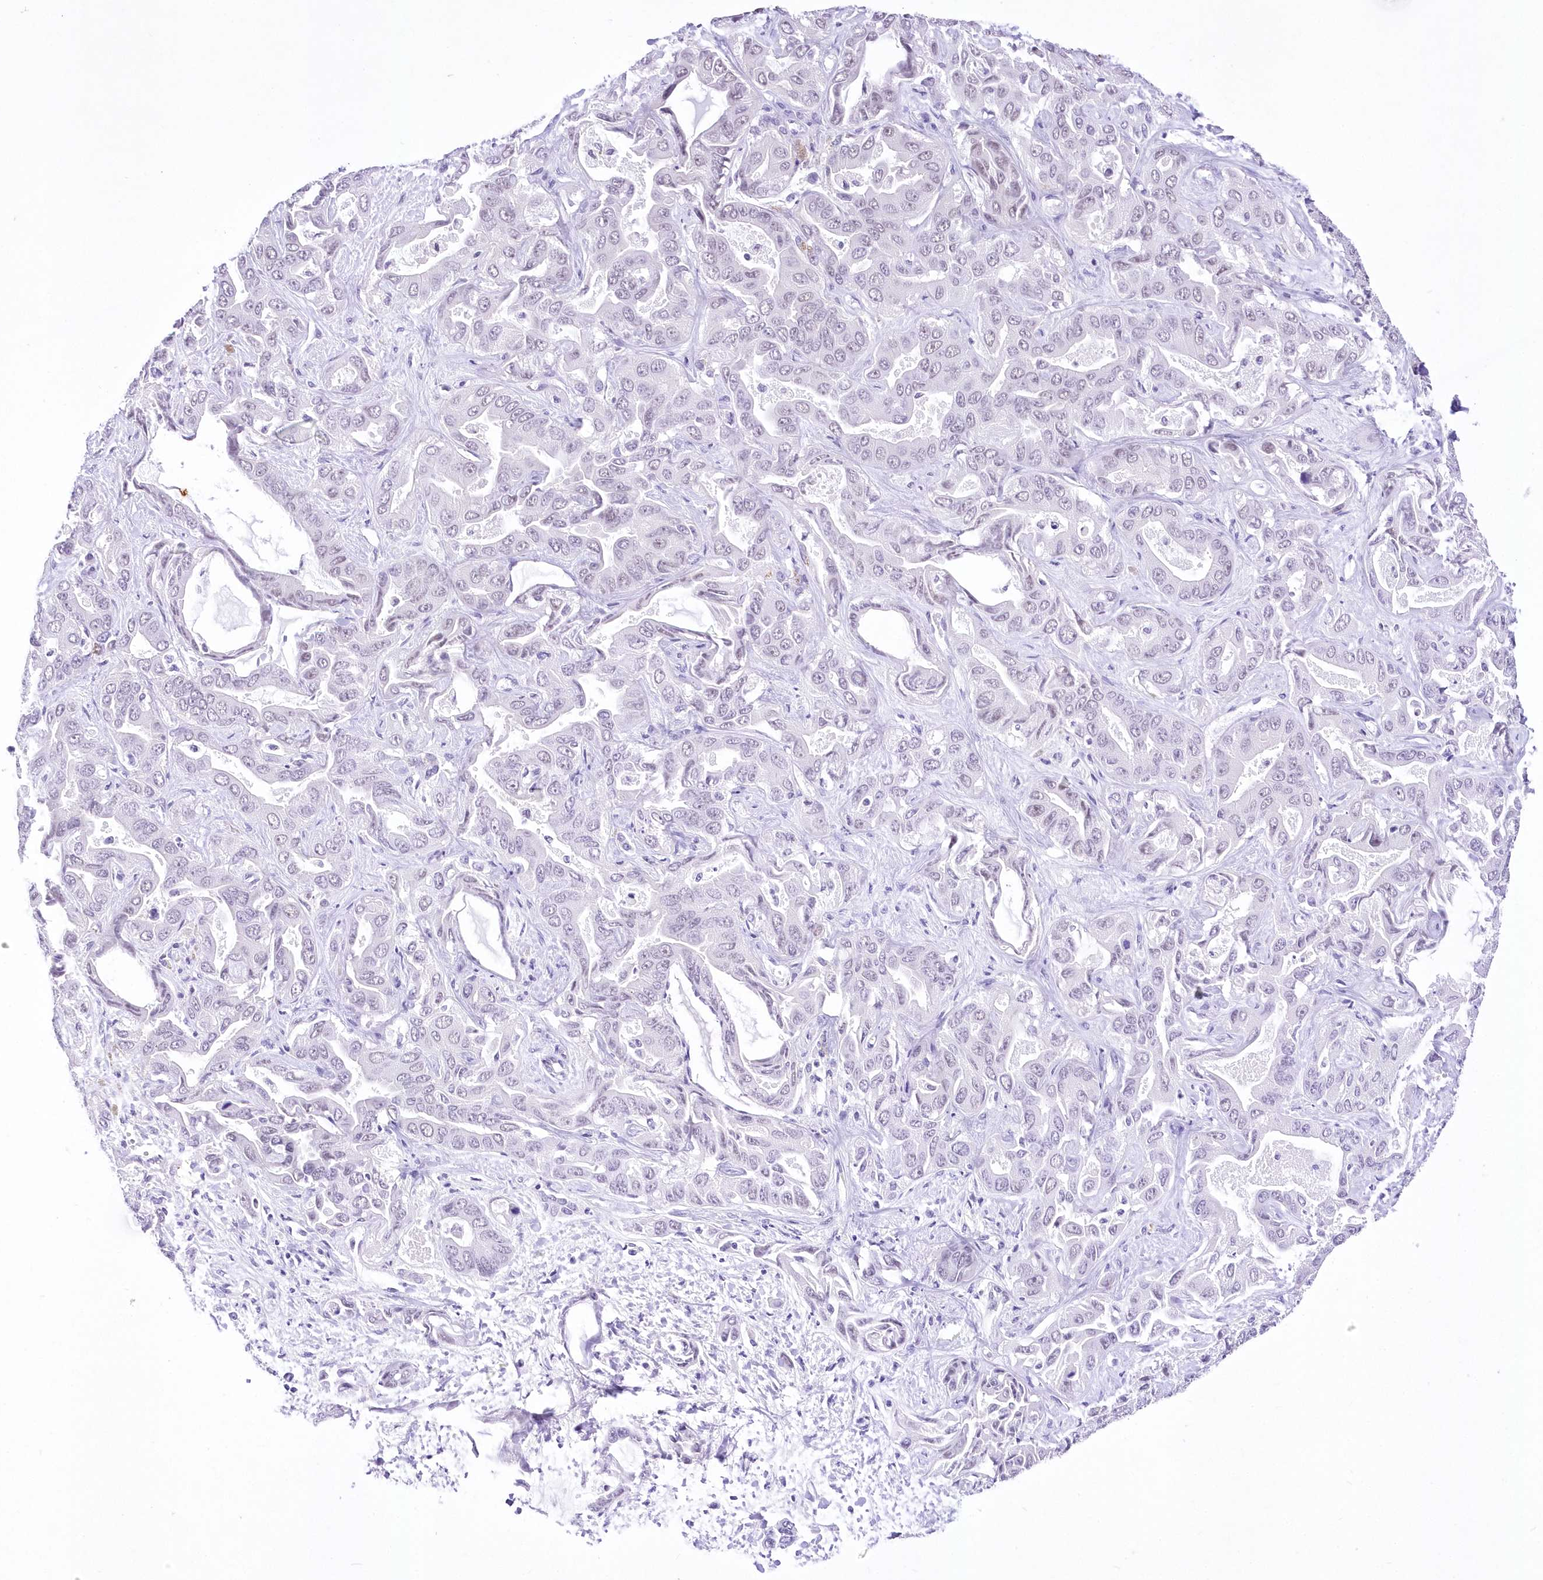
{"staining": {"intensity": "negative", "quantity": "none", "location": "none"}, "tissue": "liver cancer", "cell_type": "Tumor cells", "image_type": "cancer", "snomed": [{"axis": "morphology", "description": "Cholangiocarcinoma"}, {"axis": "topography", "description": "Liver"}], "caption": "Immunohistochemistry (IHC) image of liver cancer (cholangiocarcinoma) stained for a protein (brown), which shows no staining in tumor cells.", "gene": "NSUN2", "patient": {"sex": "female", "age": 52}}